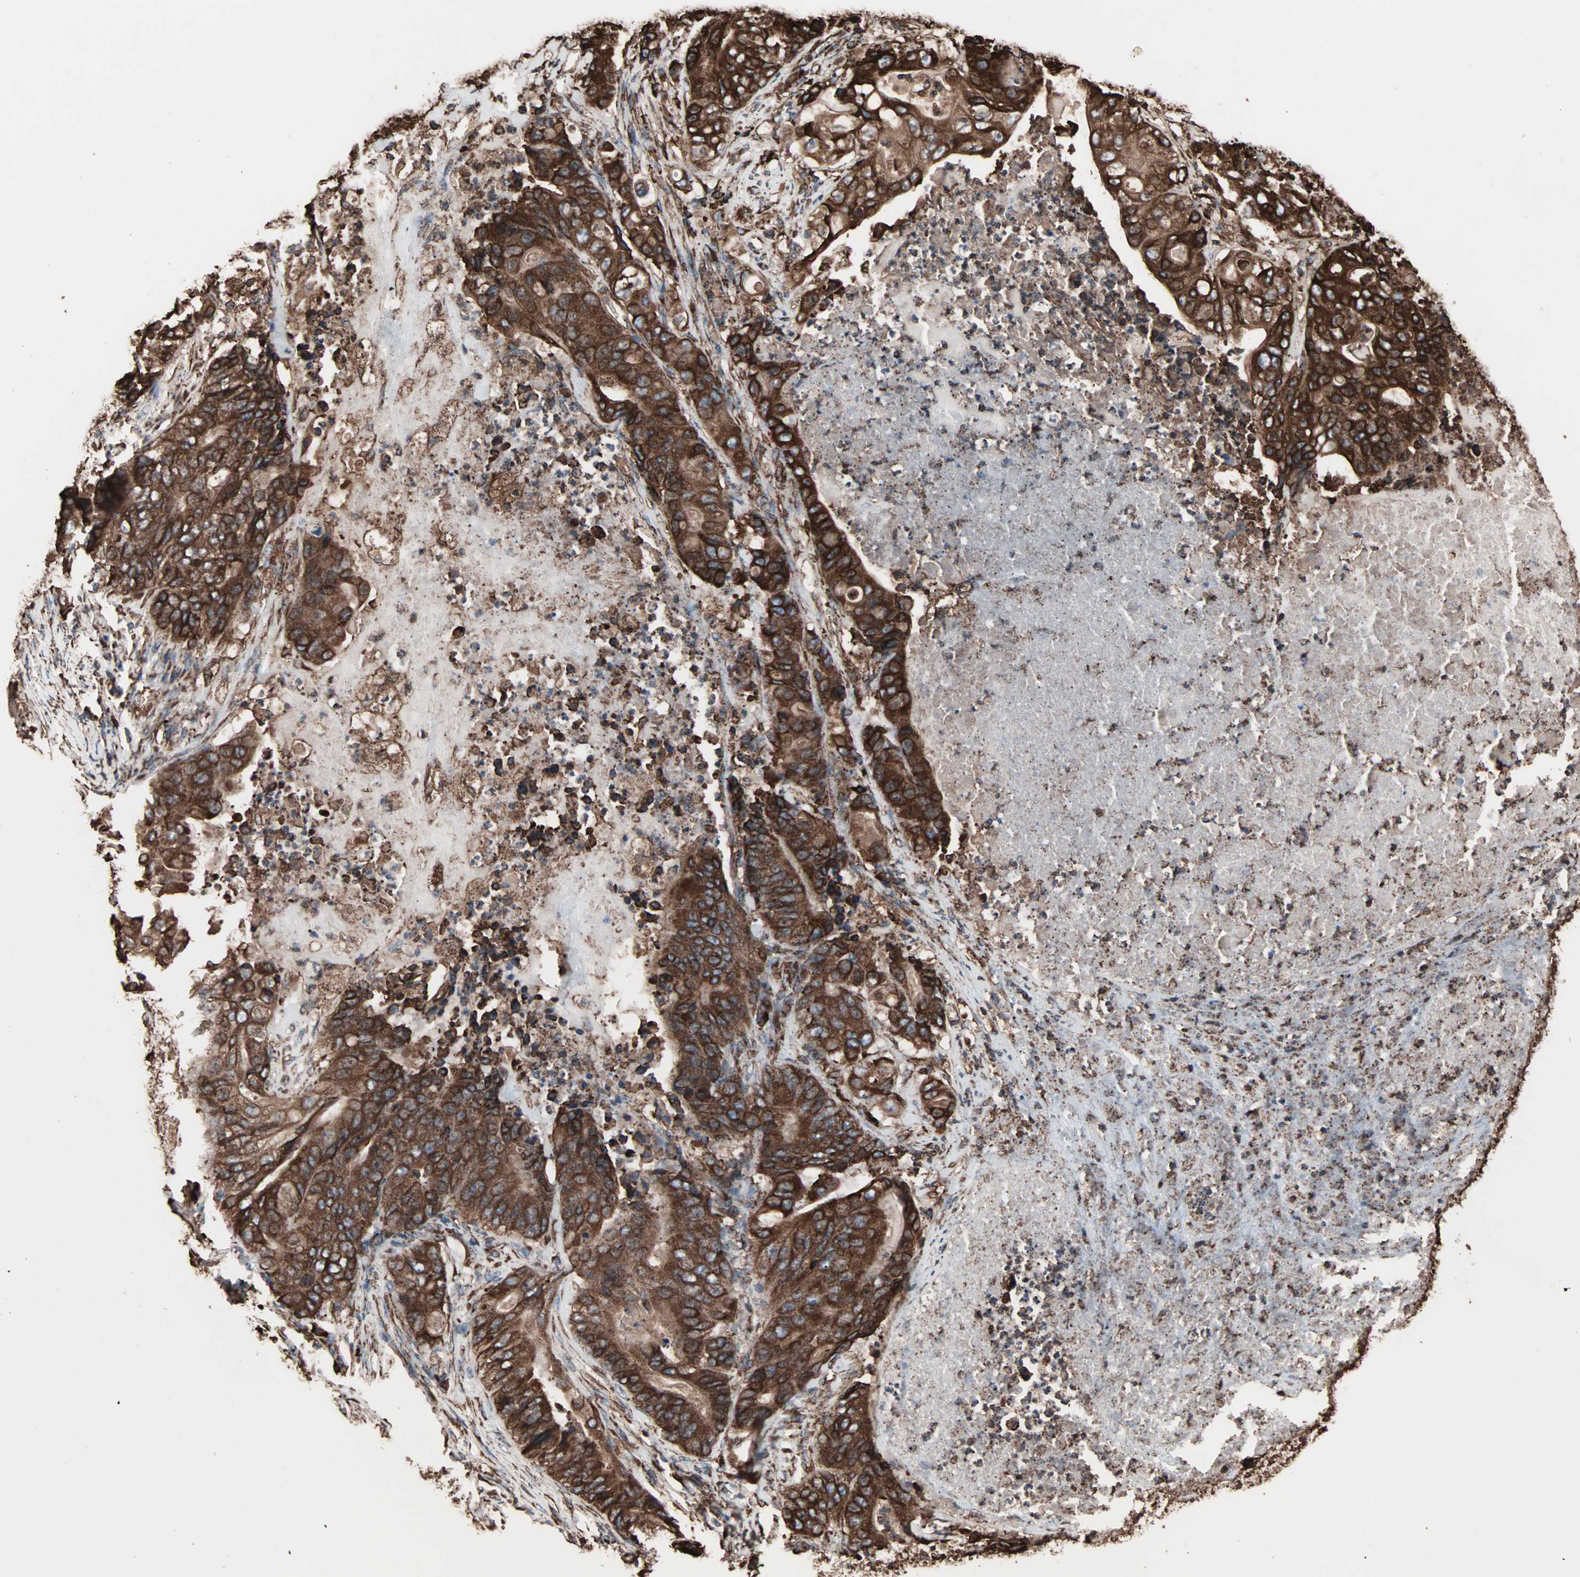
{"staining": {"intensity": "strong", "quantity": ">75%", "location": "cytoplasmic/membranous"}, "tissue": "stomach cancer", "cell_type": "Tumor cells", "image_type": "cancer", "snomed": [{"axis": "morphology", "description": "Adenocarcinoma, NOS"}, {"axis": "topography", "description": "Stomach"}], "caption": "Adenocarcinoma (stomach) stained with DAB (3,3'-diaminobenzidine) IHC exhibits high levels of strong cytoplasmic/membranous positivity in about >75% of tumor cells. (Brightfield microscopy of DAB IHC at high magnification).", "gene": "HSP90B1", "patient": {"sex": "female", "age": 73}}